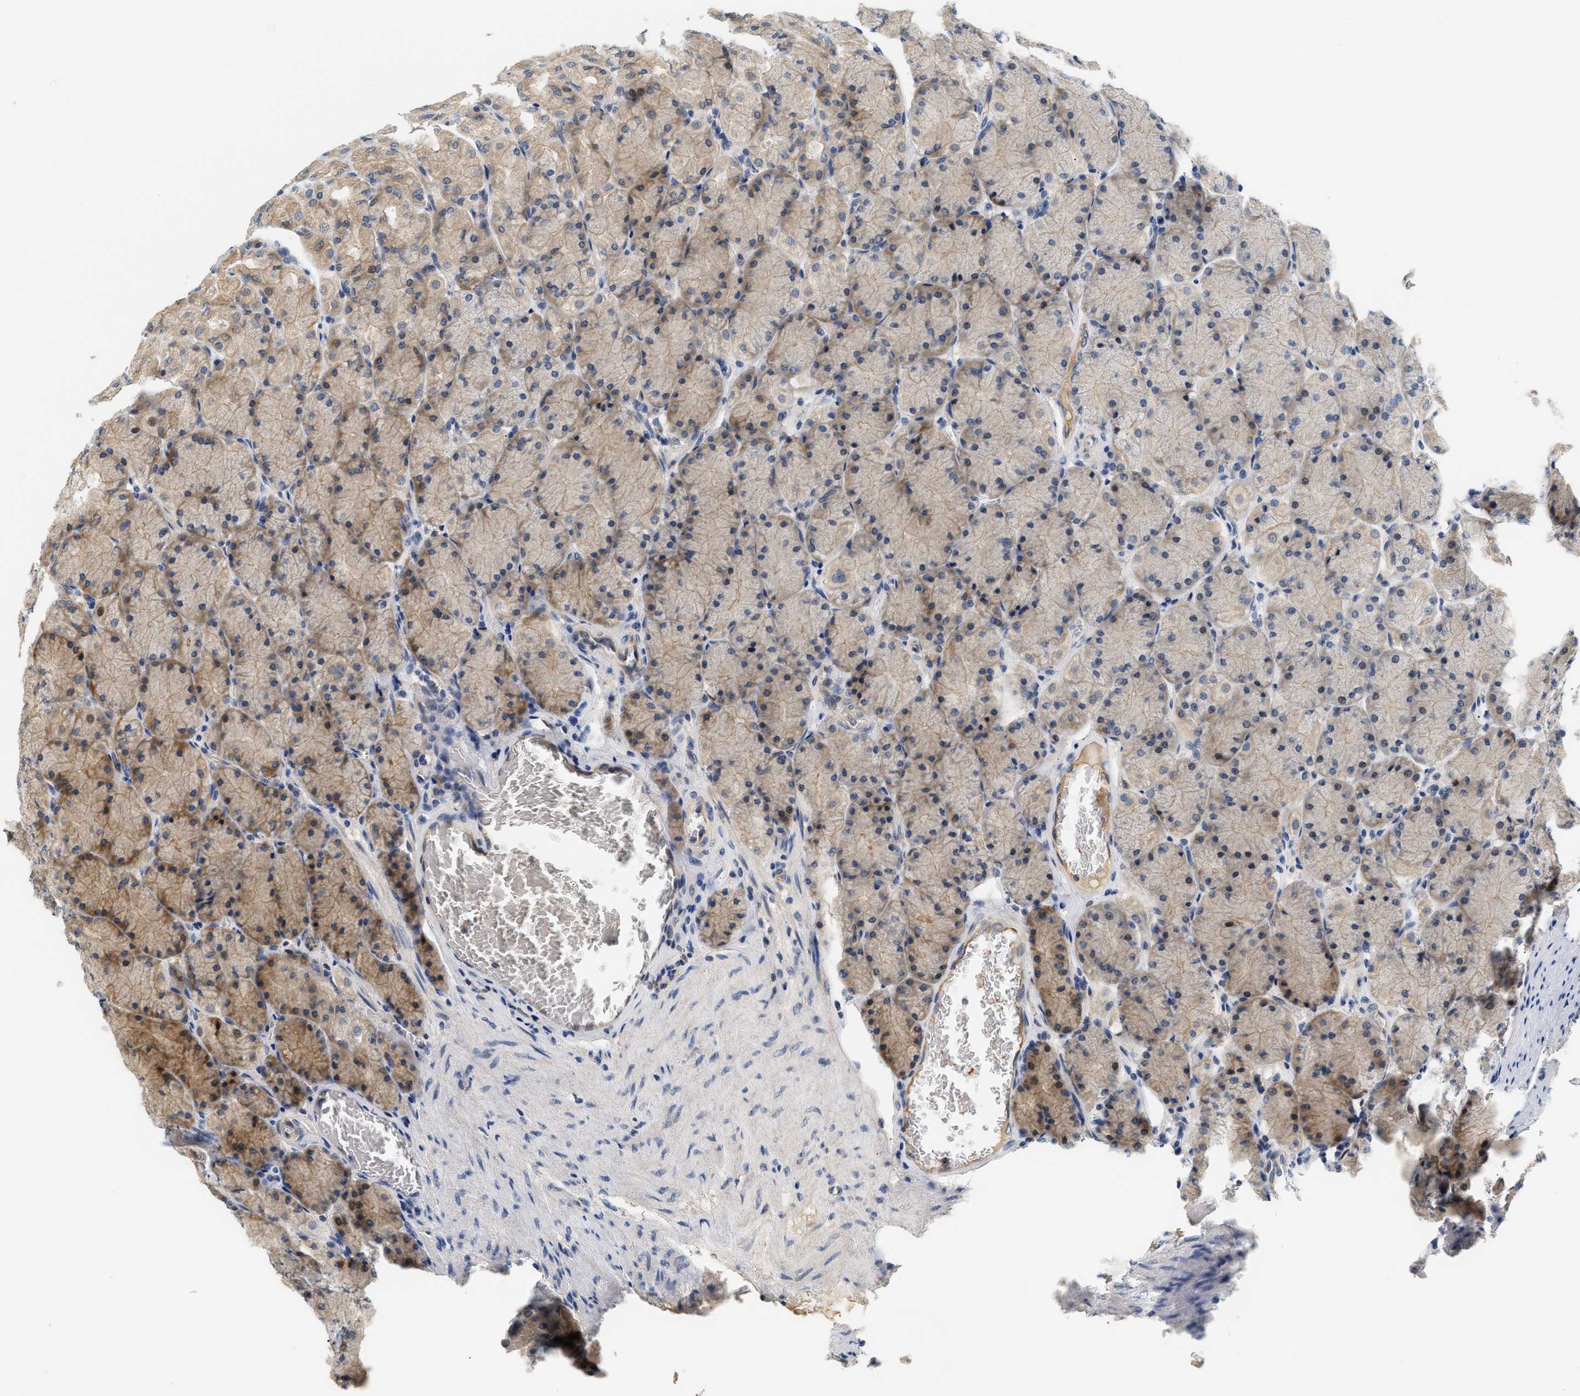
{"staining": {"intensity": "moderate", "quantity": ">75%", "location": "cytoplasmic/membranous"}, "tissue": "stomach", "cell_type": "Glandular cells", "image_type": "normal", "snomed": [{"axis": "morphology", "description": "Normal tissue, NOS"}, {"axis": "topography", "description": "Stomach, upper"}], "caption": "Moderate cytoplasmic/membranous positivity is appreciated in approximately >75% of glandular cells in normal stomach.", "gene": "TNIP2", "patient": {"sex": "female", "age": 56}}